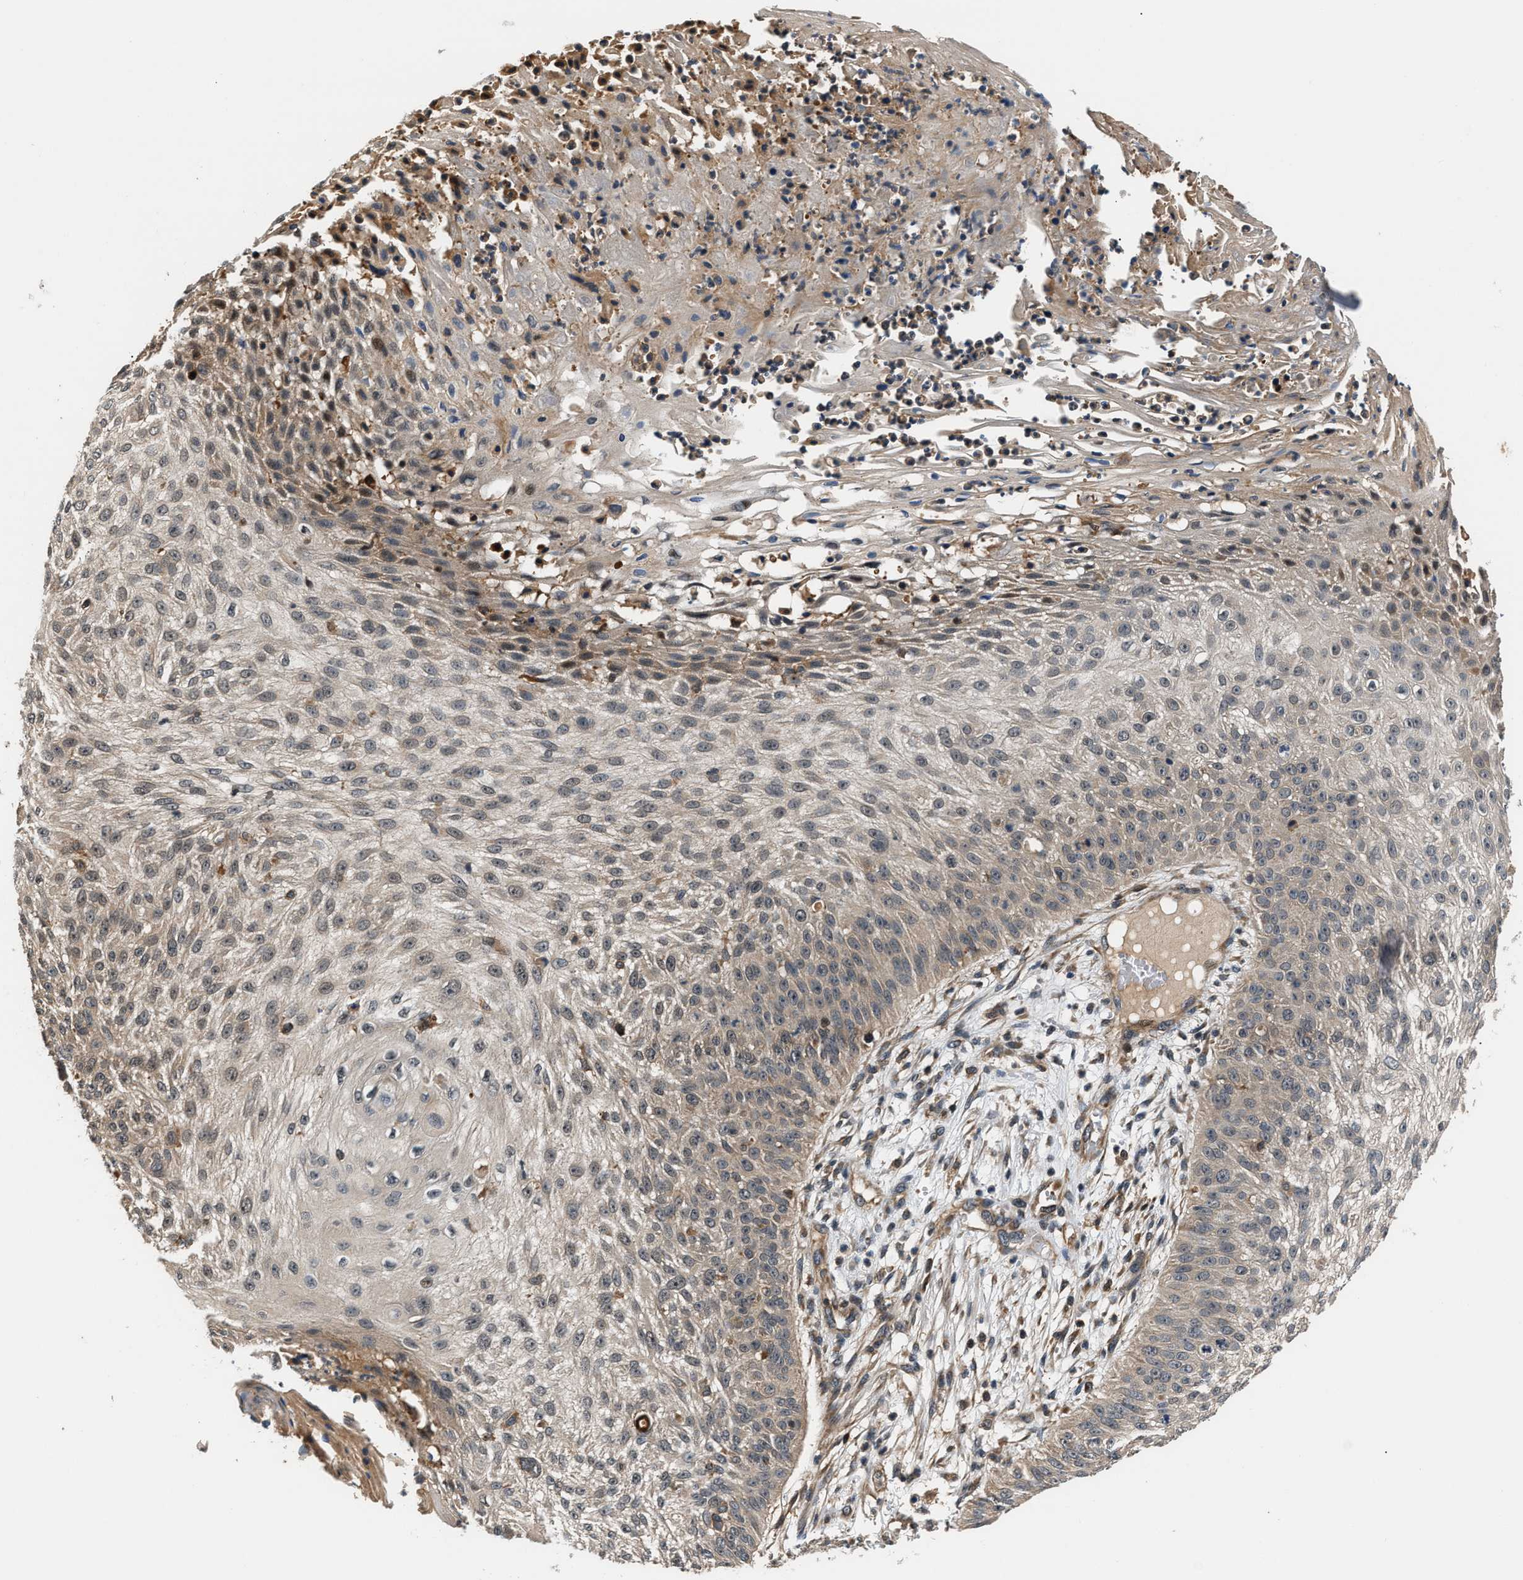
{"staining": {"intensity": "weak", "quantity": "25%-75%", "location": "cytoplasmic/membranous"}, "tissue": "skin cancer", "cell_type": "Tumor cells", "image_type": "cancer", "snomed": [{"axis": "morphology", "description": "Squamous cell carcinoma, NOS"}, {"axis": "topography", "description": "Skin"}], "caption": "Protein expression analysis of skin squamous cell carcinoma exhibits weak cytoplasmic/membranous positivity in about 25%-75% of tumor cells.", "gene": "TUT7", "patient": {"sex": "female", "age": 80}}